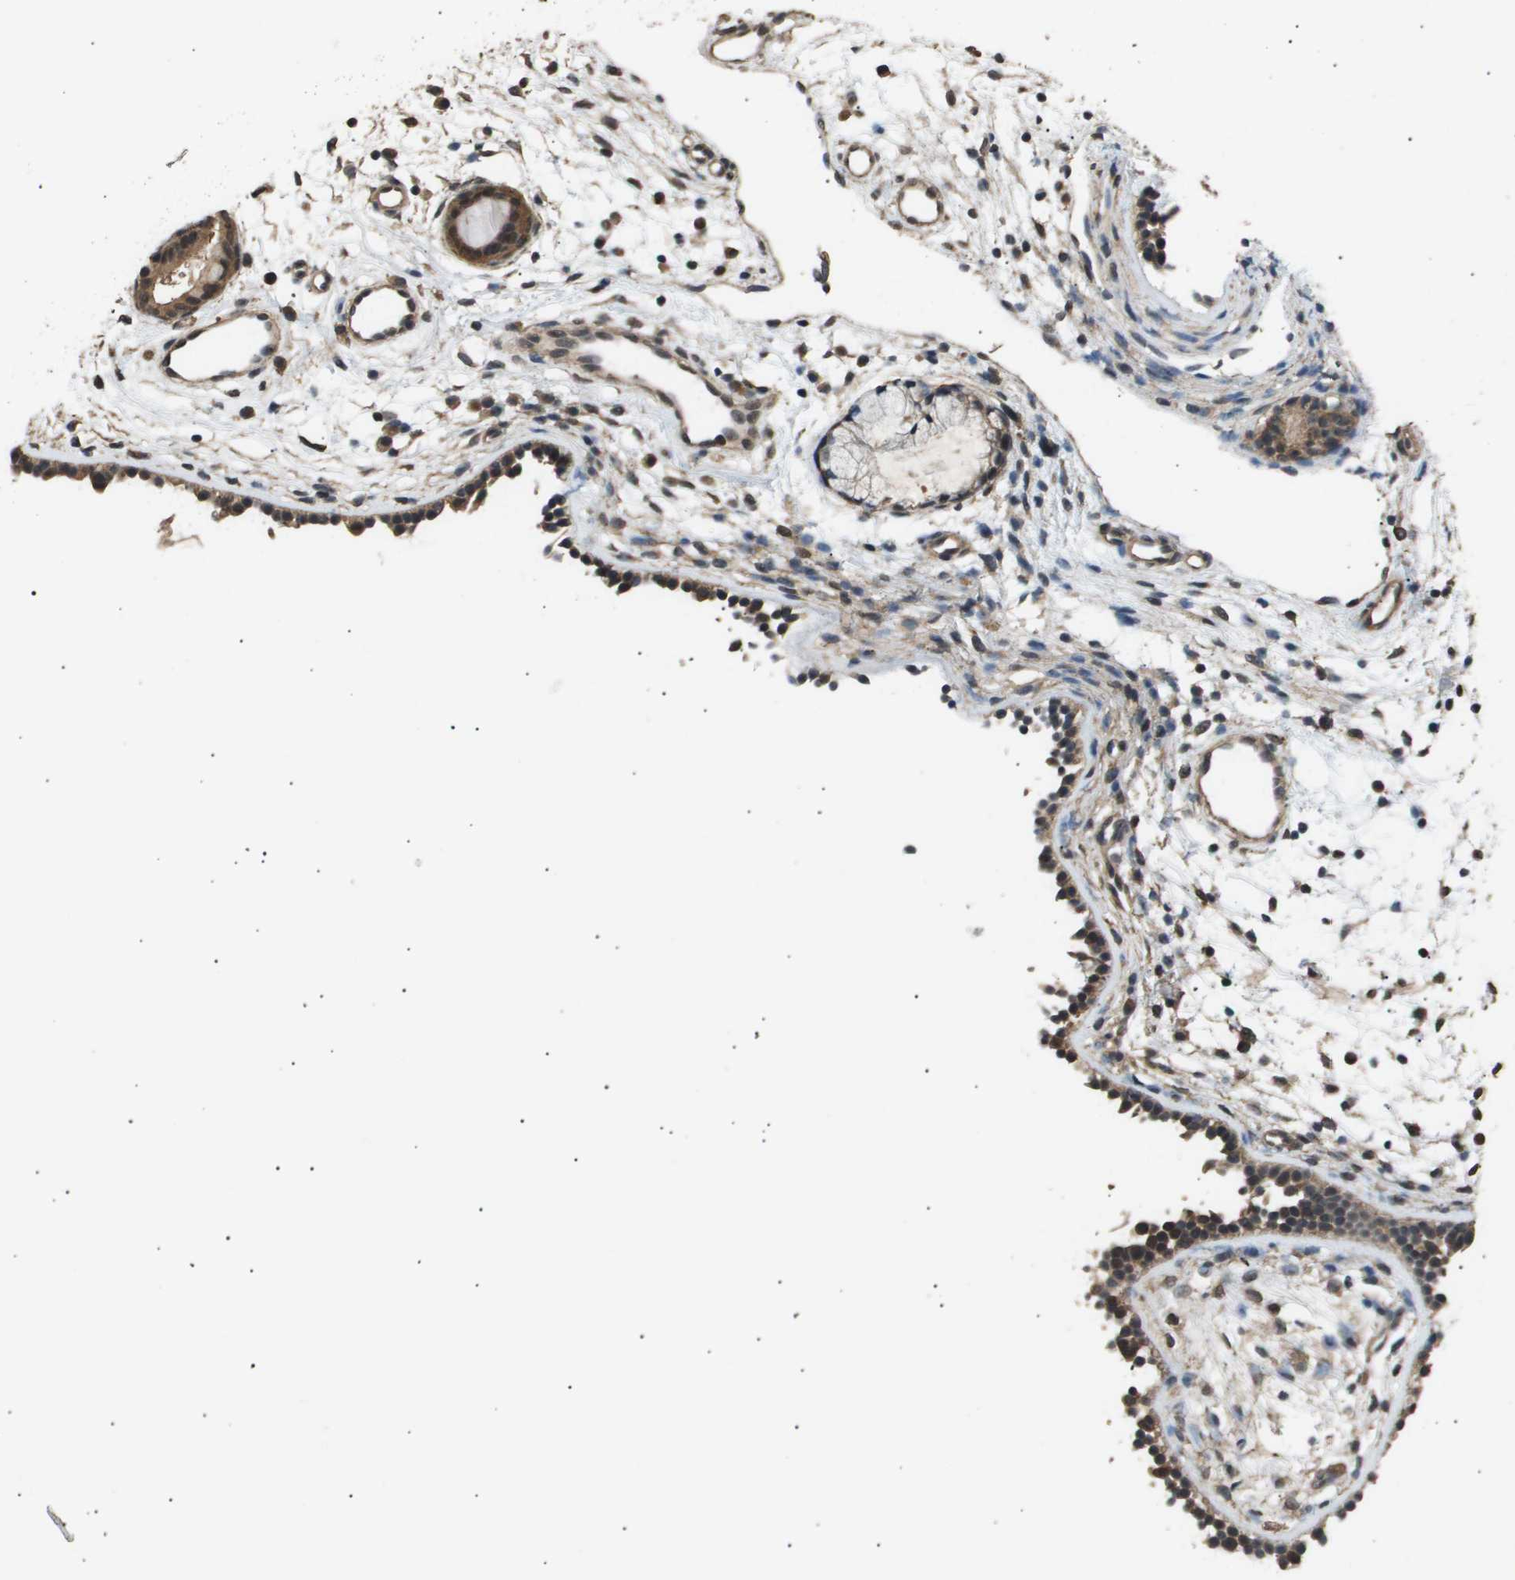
{"staining": {"intensity": "moderate", "quantity": ">75%", "location": "cytoplasmic/membranous,nuclear"}, "tissue": "nasopharynx", "cell_type": "Respiratory epithelial cells", "image_type": "normal", "snomed": [{"axis": "morphology", "description": "Normal tissue, NOS"}, {"axis": "topography", "description": "Nasopharynx"}], "caption": "IHC (DAB (3,3'-diaminobenzidine)) staining of benign nasopharynx displays moderate cytoplasmic/membranous,nuclear protein staining in about >75% of respiratory epithelial cells.", "gene": "ING1", "patient": {"sex": "male", "age": 21}}